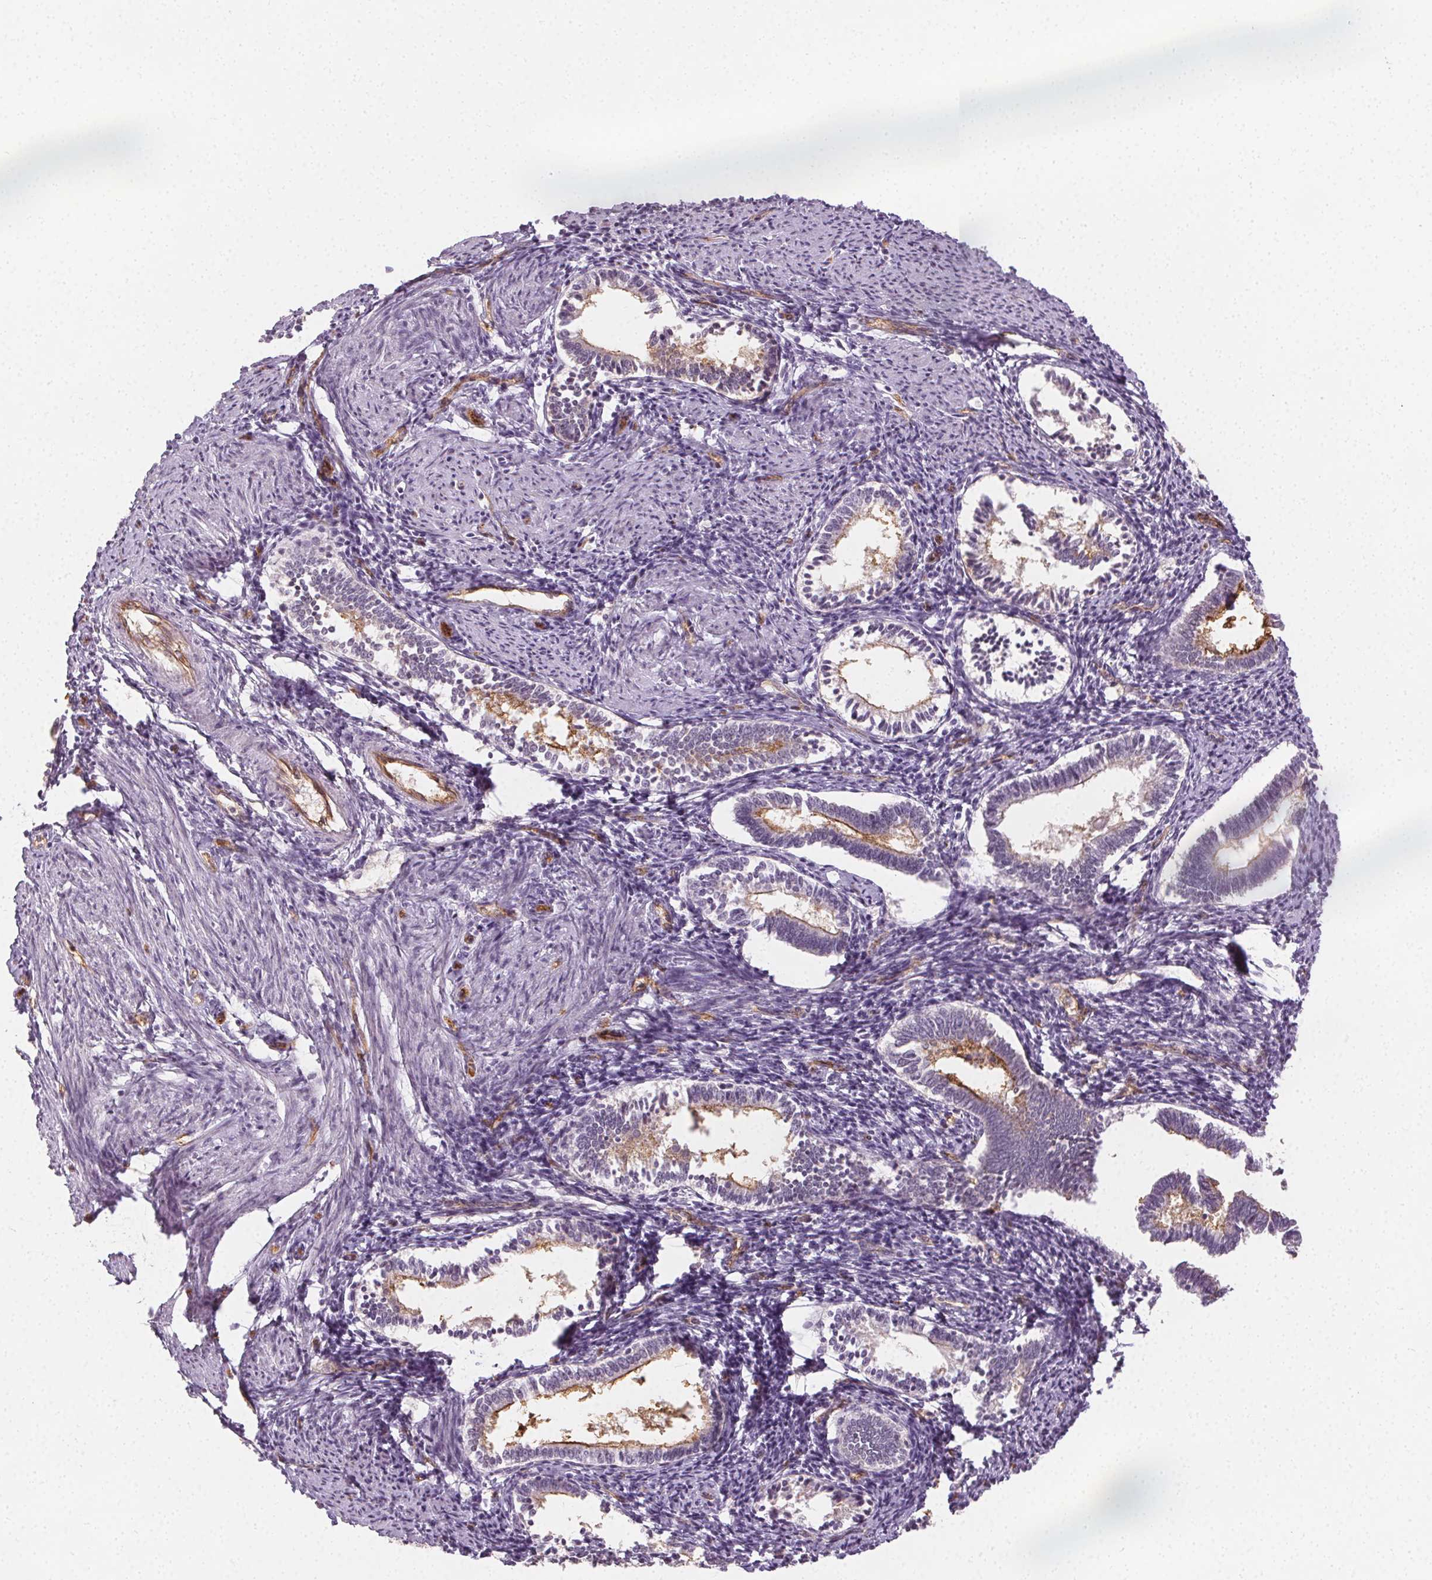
{"staining": {"intensity": "negative", "quantity": "none", "location": "none"}, "tissue": "endometrium", "cell_type": "Cells in endometrial stroma", "image_type": "normal", "snomed": [{"axis": "morphology", "description": "Normal tissue, NOS"}, {"axis": "topography", "description": "Endometrium"}], "caption": "The micrograph exhibits no significant positivity in cells in endometrial stroma of endometrium. The staining was performed using DAB (3,3'-diaminobenzidine) to visualize the protein expression in brown, while the nuclei were stained in blue with hematoxylin (Magnification: 20x).", "gene": "PODXL", "patient": {"sex": "female", "age": 41}}